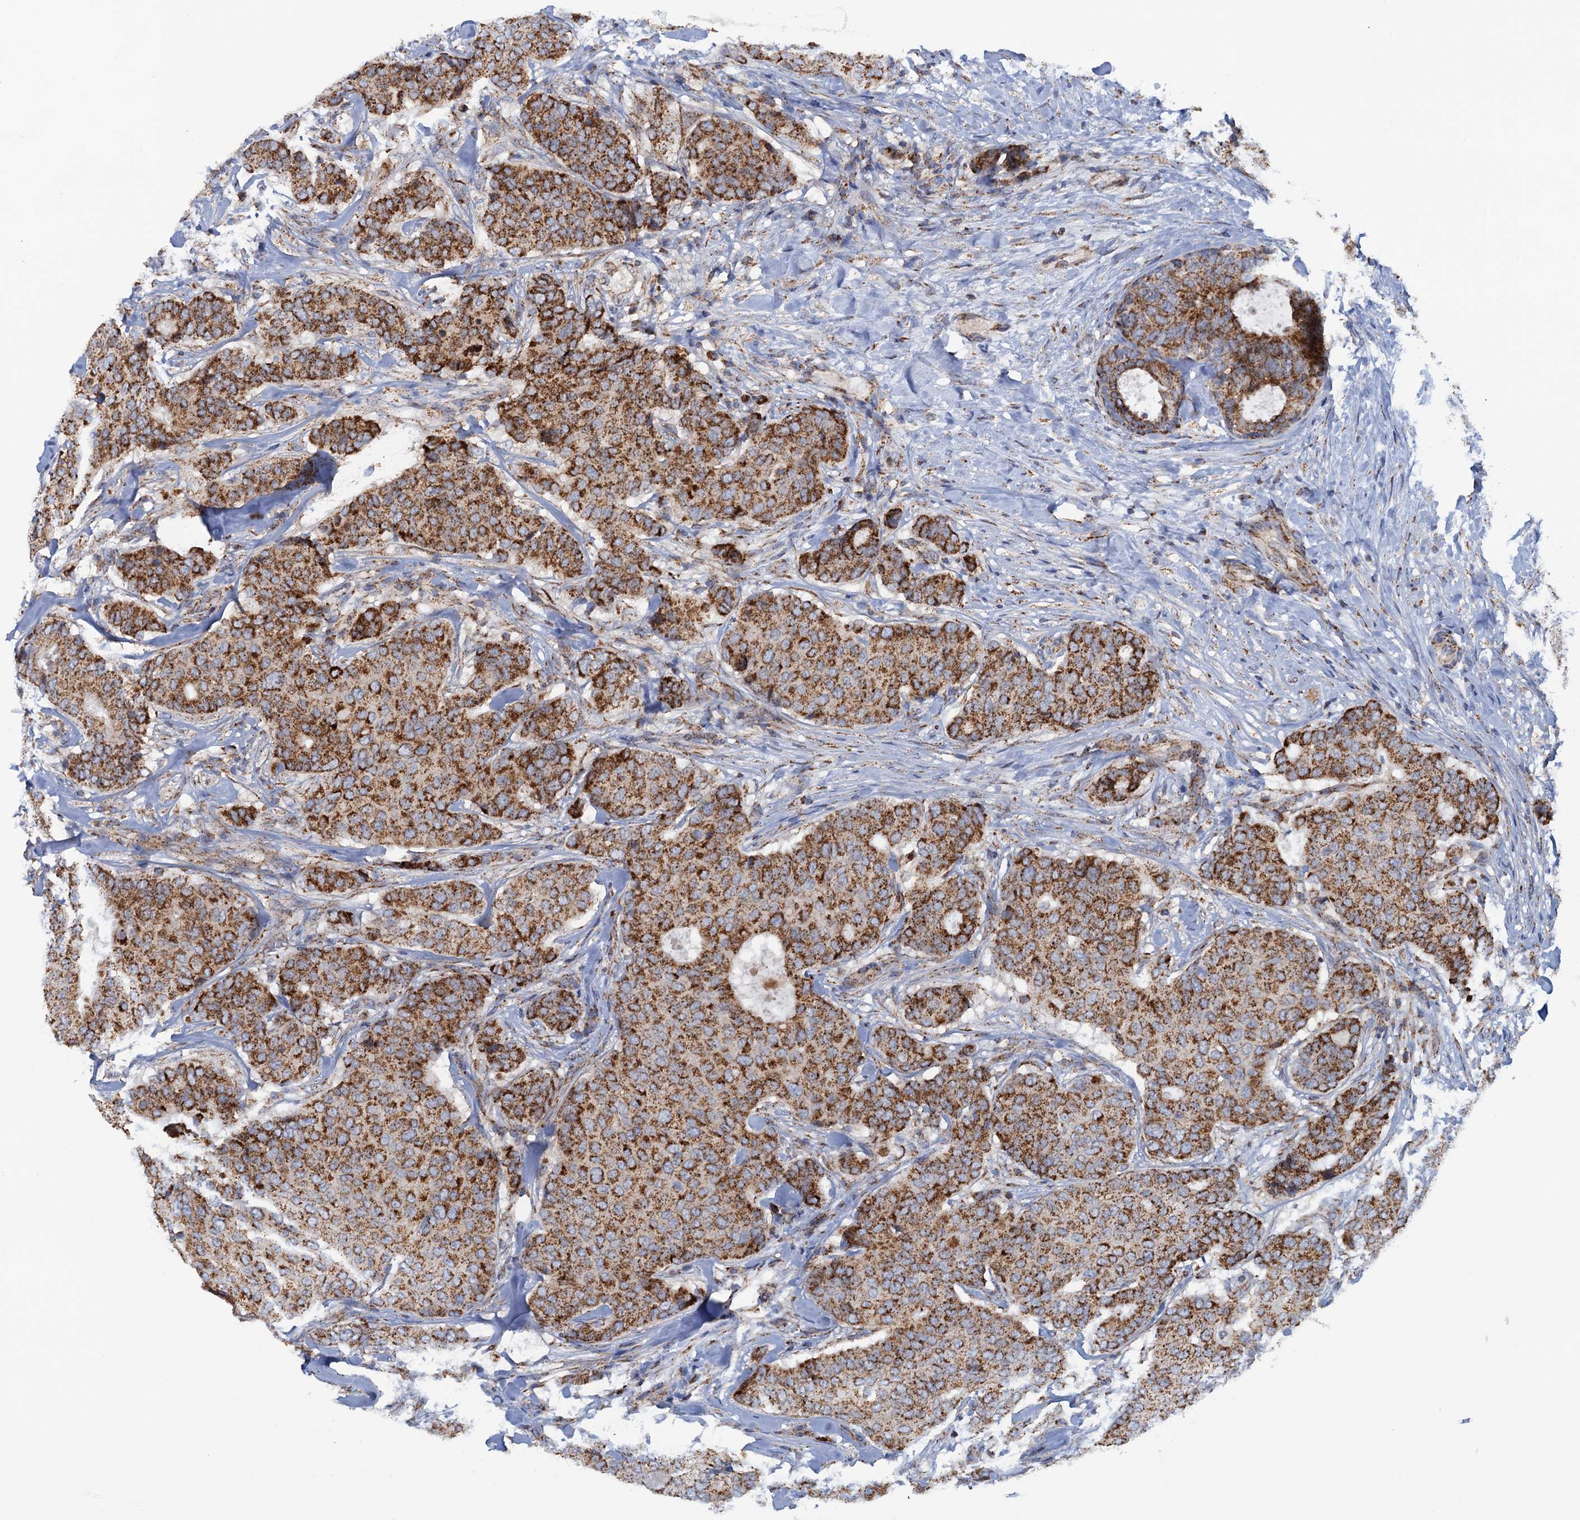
{"staining": {"intensity": "strong", "quantity": ">75%", "location": "cytoplasmic/membranous"}, "tissue": "breast cancer", "cell_type": "Tumor cells", "image_type": "cancer", "snomed": [{"axis": "morphology", "description": "Duct carcinoma"}, {"axis": "topography", "description": "Breast"}], "caption": "A high amount of strong cytoplasmic/membranous positivity is identified in approximately >75% of tumor cells in breast cancer (invasive ductal carcinoma) tissue. (Brightfield microscopy of DAB IHC at high magnification).", "gene": "GTPBP3", "patient": {"sex": "female", "age": 75}}